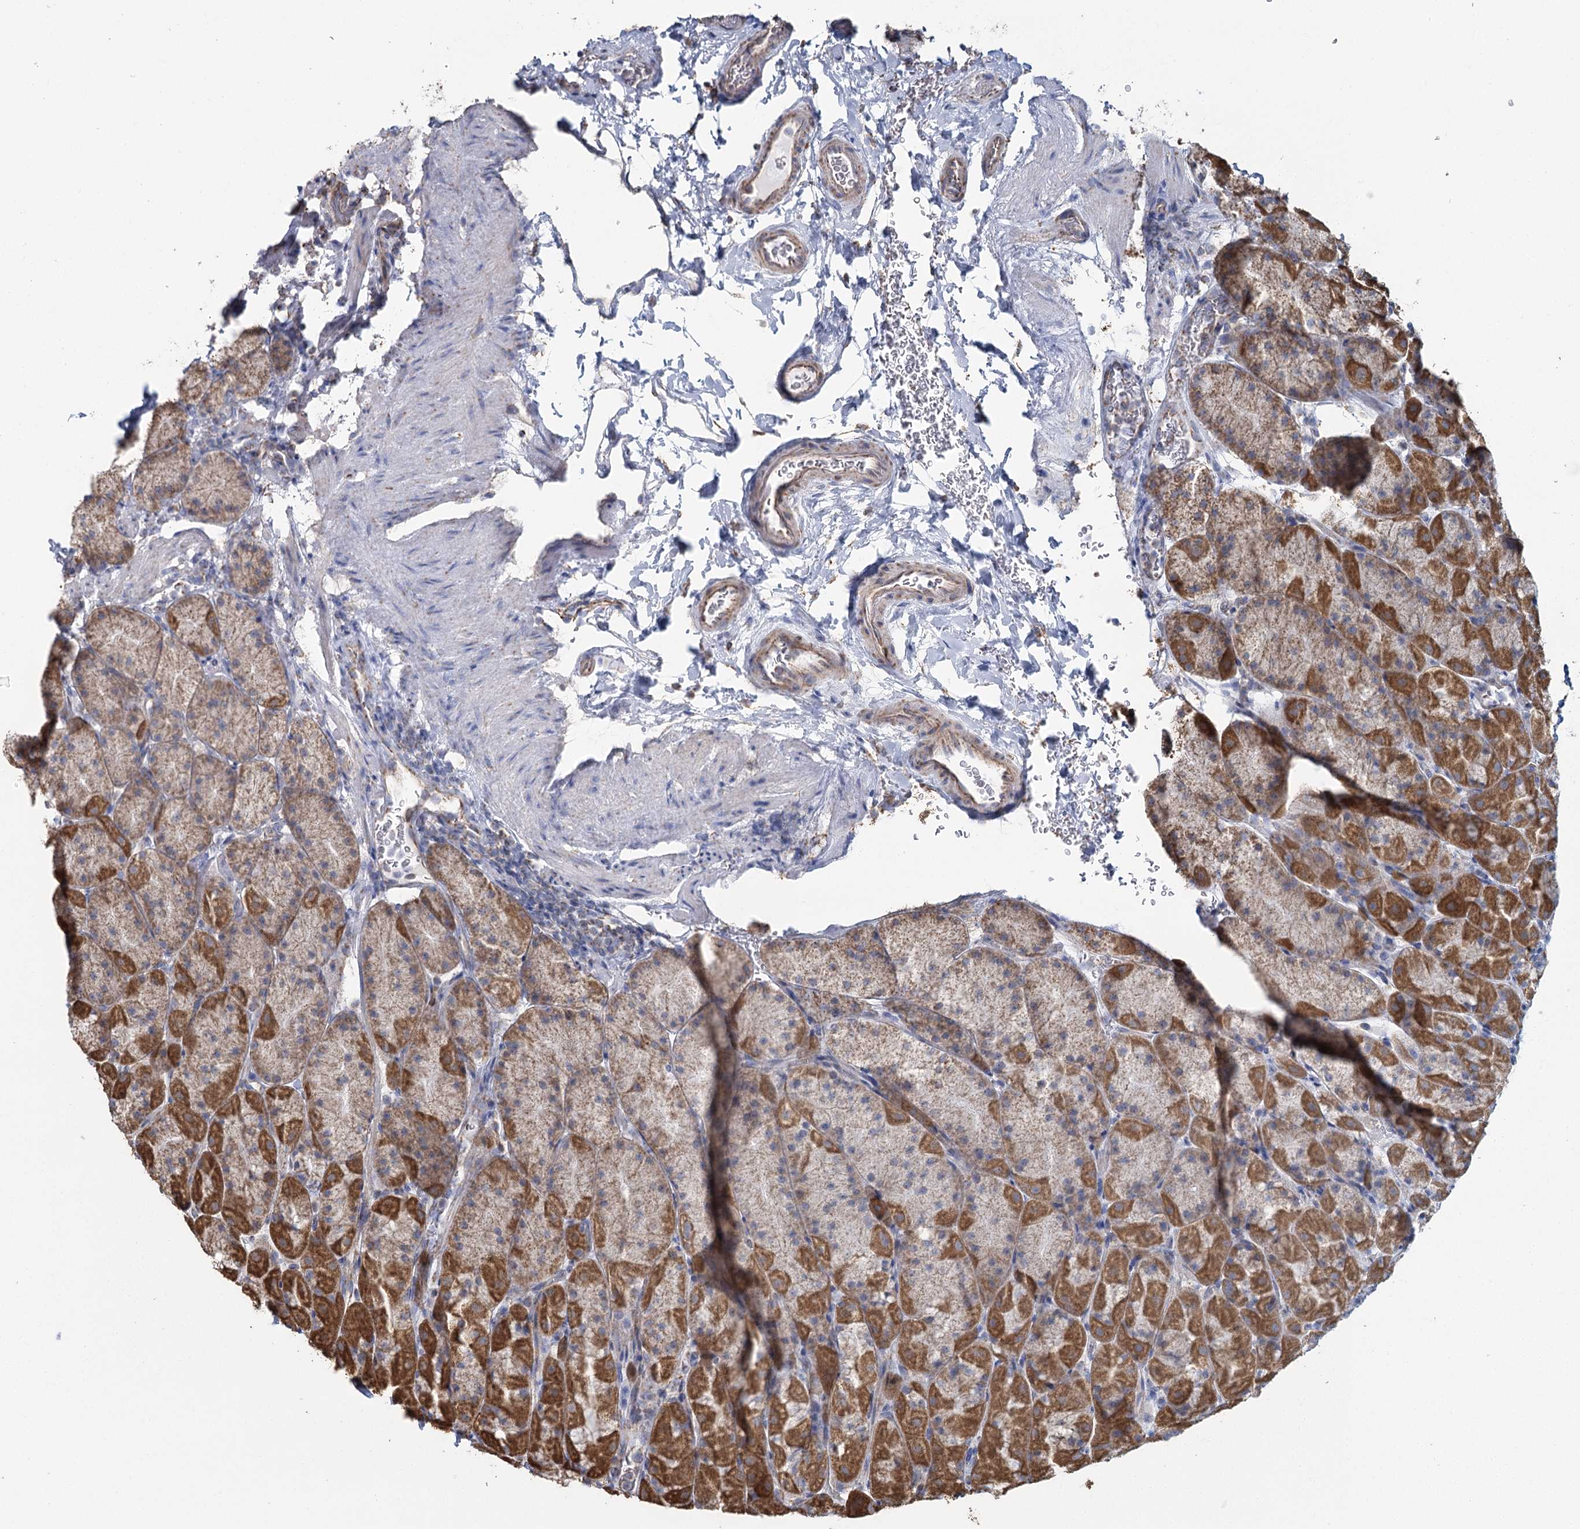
{"staining": {"intensity": "moderate", "quantity": "25%-75%", "location": "cytoplasmic/membranous"}, "tissue": "stomach", "cell_type": "Glandular cells", "image_type": "normal", "snomed": [{"axis": "morphology", "description": "Normal tissue, NOS"}, {"axis": "topography", "description": "Stomach, upper"}, {"axis": "topography", "description": "Stomach, lower"}], "caption": "About 25%-75% of glandular cells in benign human stomach exhibit moderate cytoplasmic/membranous protein expression as visualized by brown immunohistochemical staining.", "gene": "MRPL44", "patient": {"sex": "male", "age": 67}}